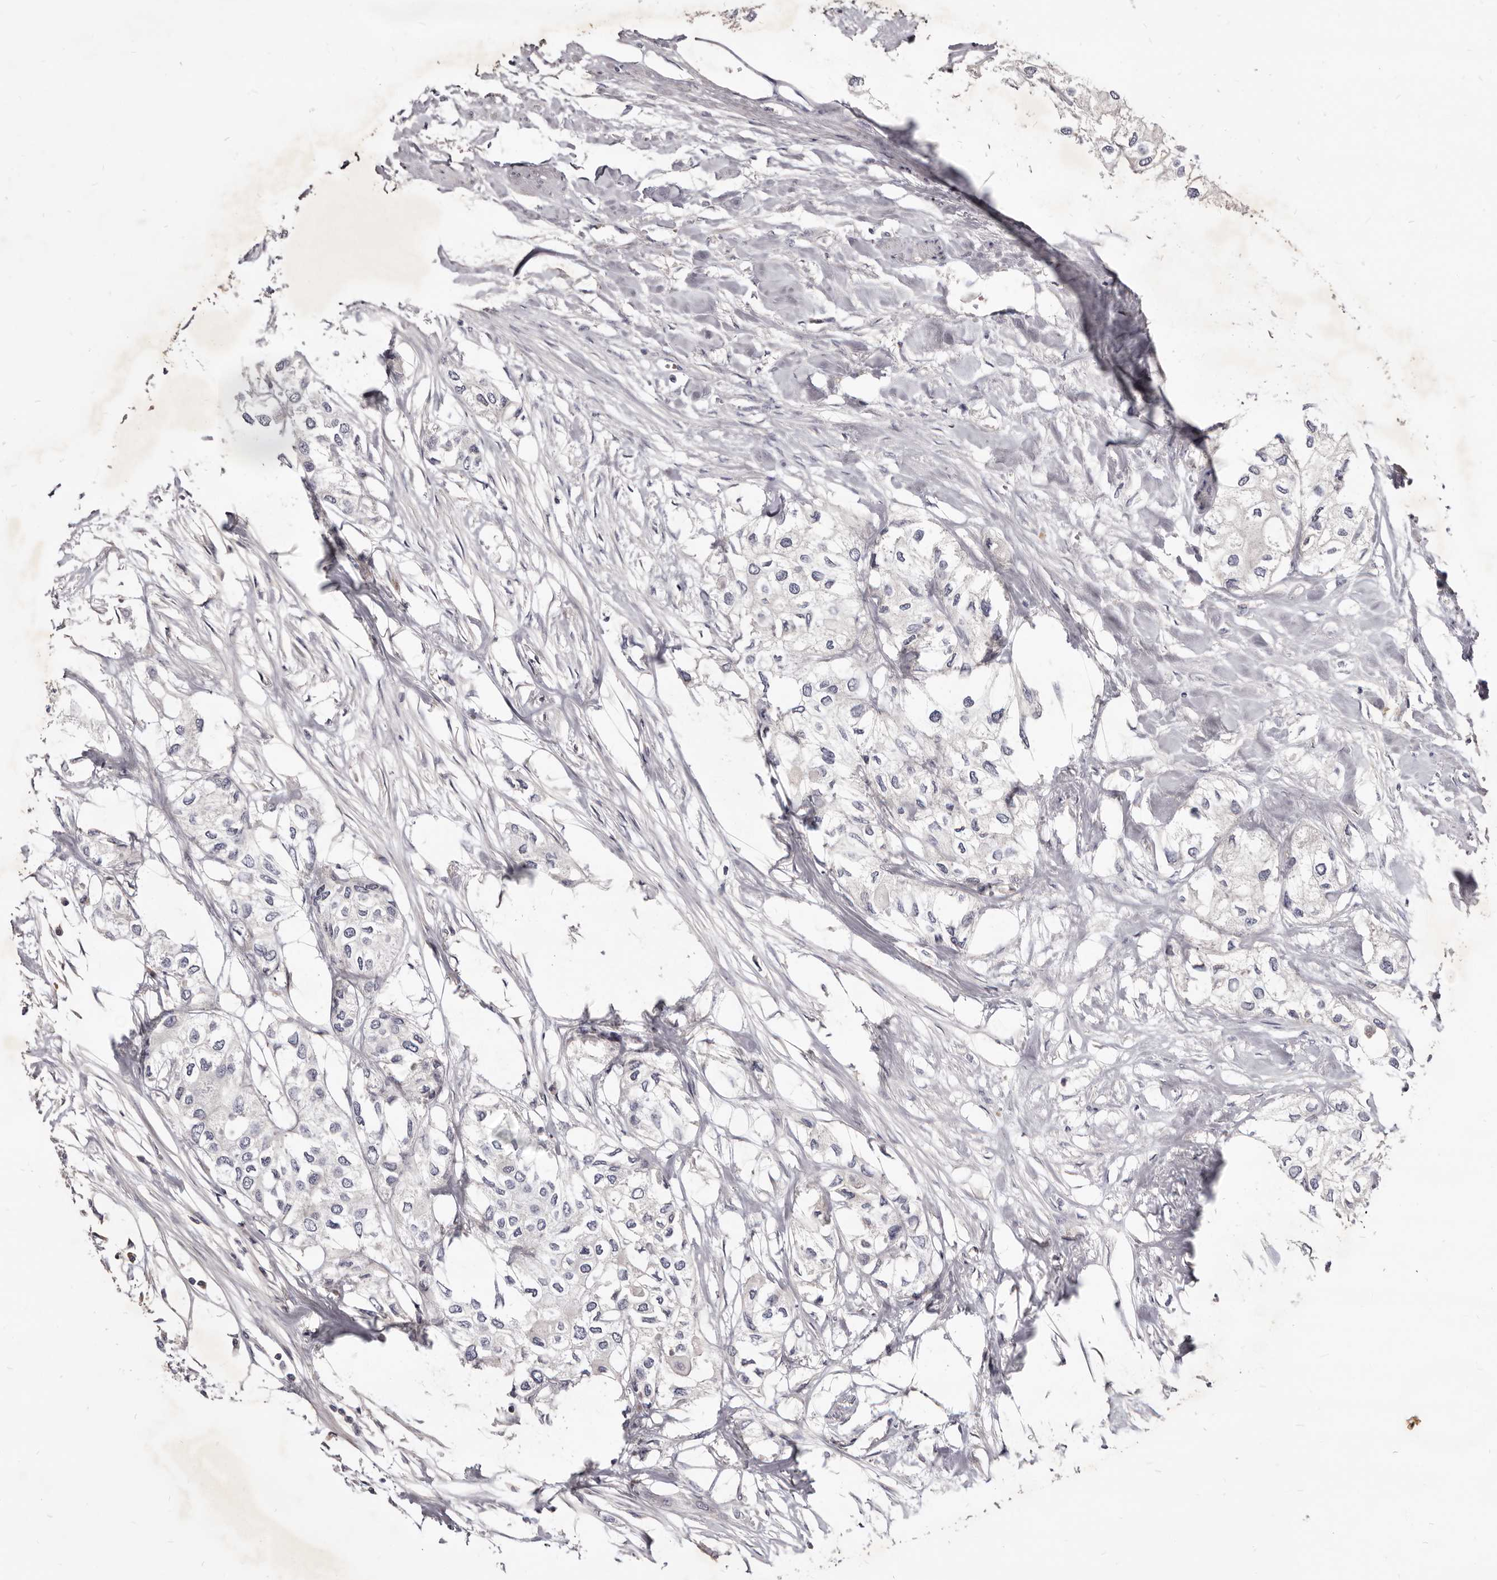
{"staining": {"intensity": "negative", "quantity": "none", "location": "none"}, "tissue": "urothelial cancer", "cell_type": "Tumor cells", "image_type": "cancer", "snomed": [{"axis": "morphology", "description": "Urothelial carcinoma, High grade"}, {"axis": "topography", "description": "Urinary bladder"}], "caption": "An image of human urothelial cancer is negative for staining in tumor cells. (IHC, brightfield microscopy, high magnification).", "gene": "FAS", "patient": {"sex": "male", "age": 64}}